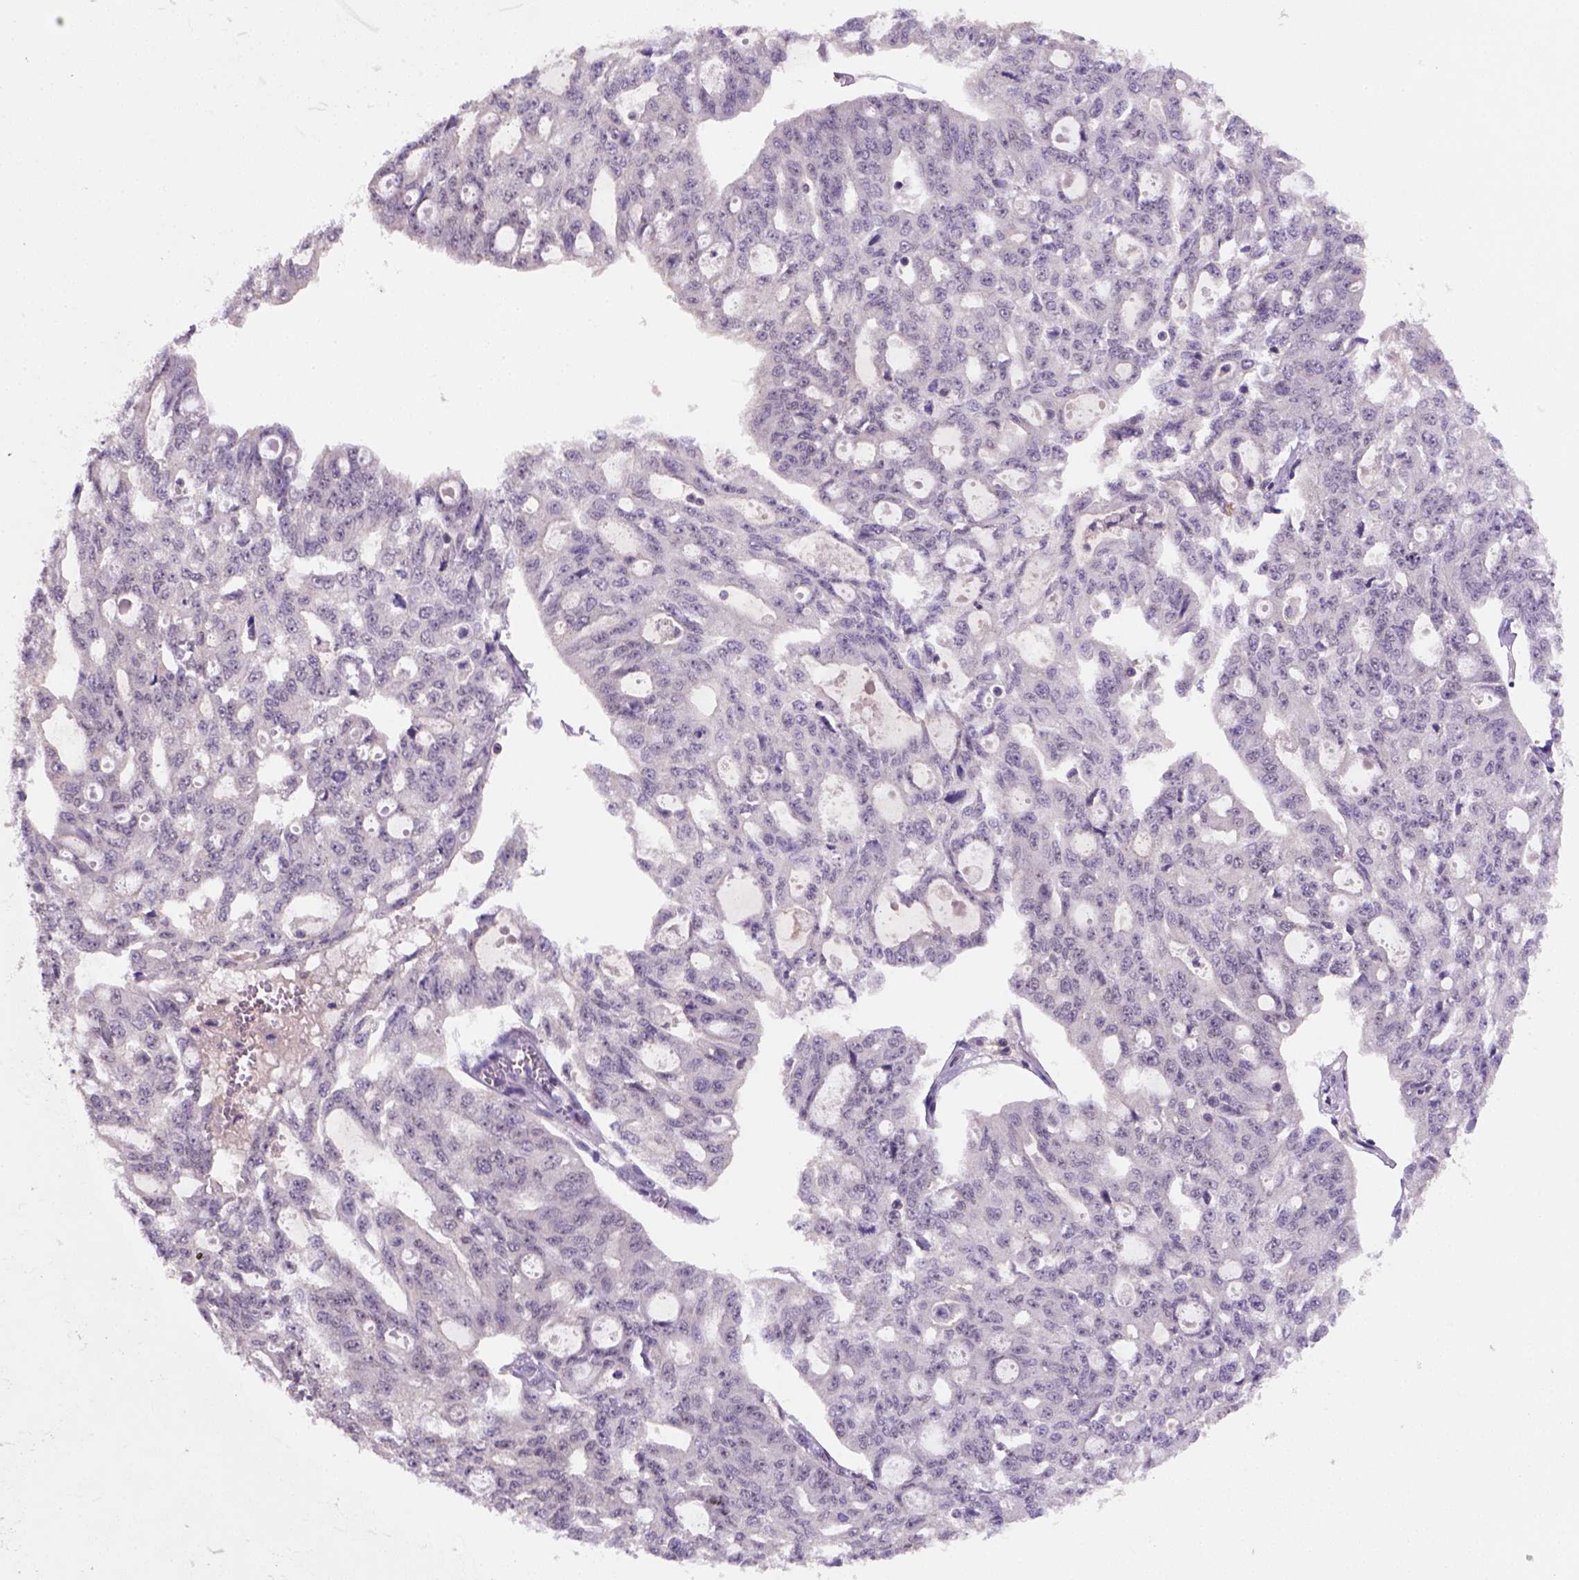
{"staining": {"intensity": "weak", "quantity": "25%-75%", "location": "cytoplasmic/membranous,nuclear"}, "tissue": "ovarian cancer", "cell_type": "Tumor cells", "image_type": "cancer", "snomed": [{"axis": "morphology", "description": "Carcinoma, endometroid"}, {"axis": "topography", "description": "Ovary"}], "caption": "Tumor cells display low levels of weak cytoplasmic/membranous and nuclear positivity in about 25%-75% of cells in human ovarian endometroid carcinoma.", "gene": "SCML4", "patient": {"sex": "female", "age": 65}}